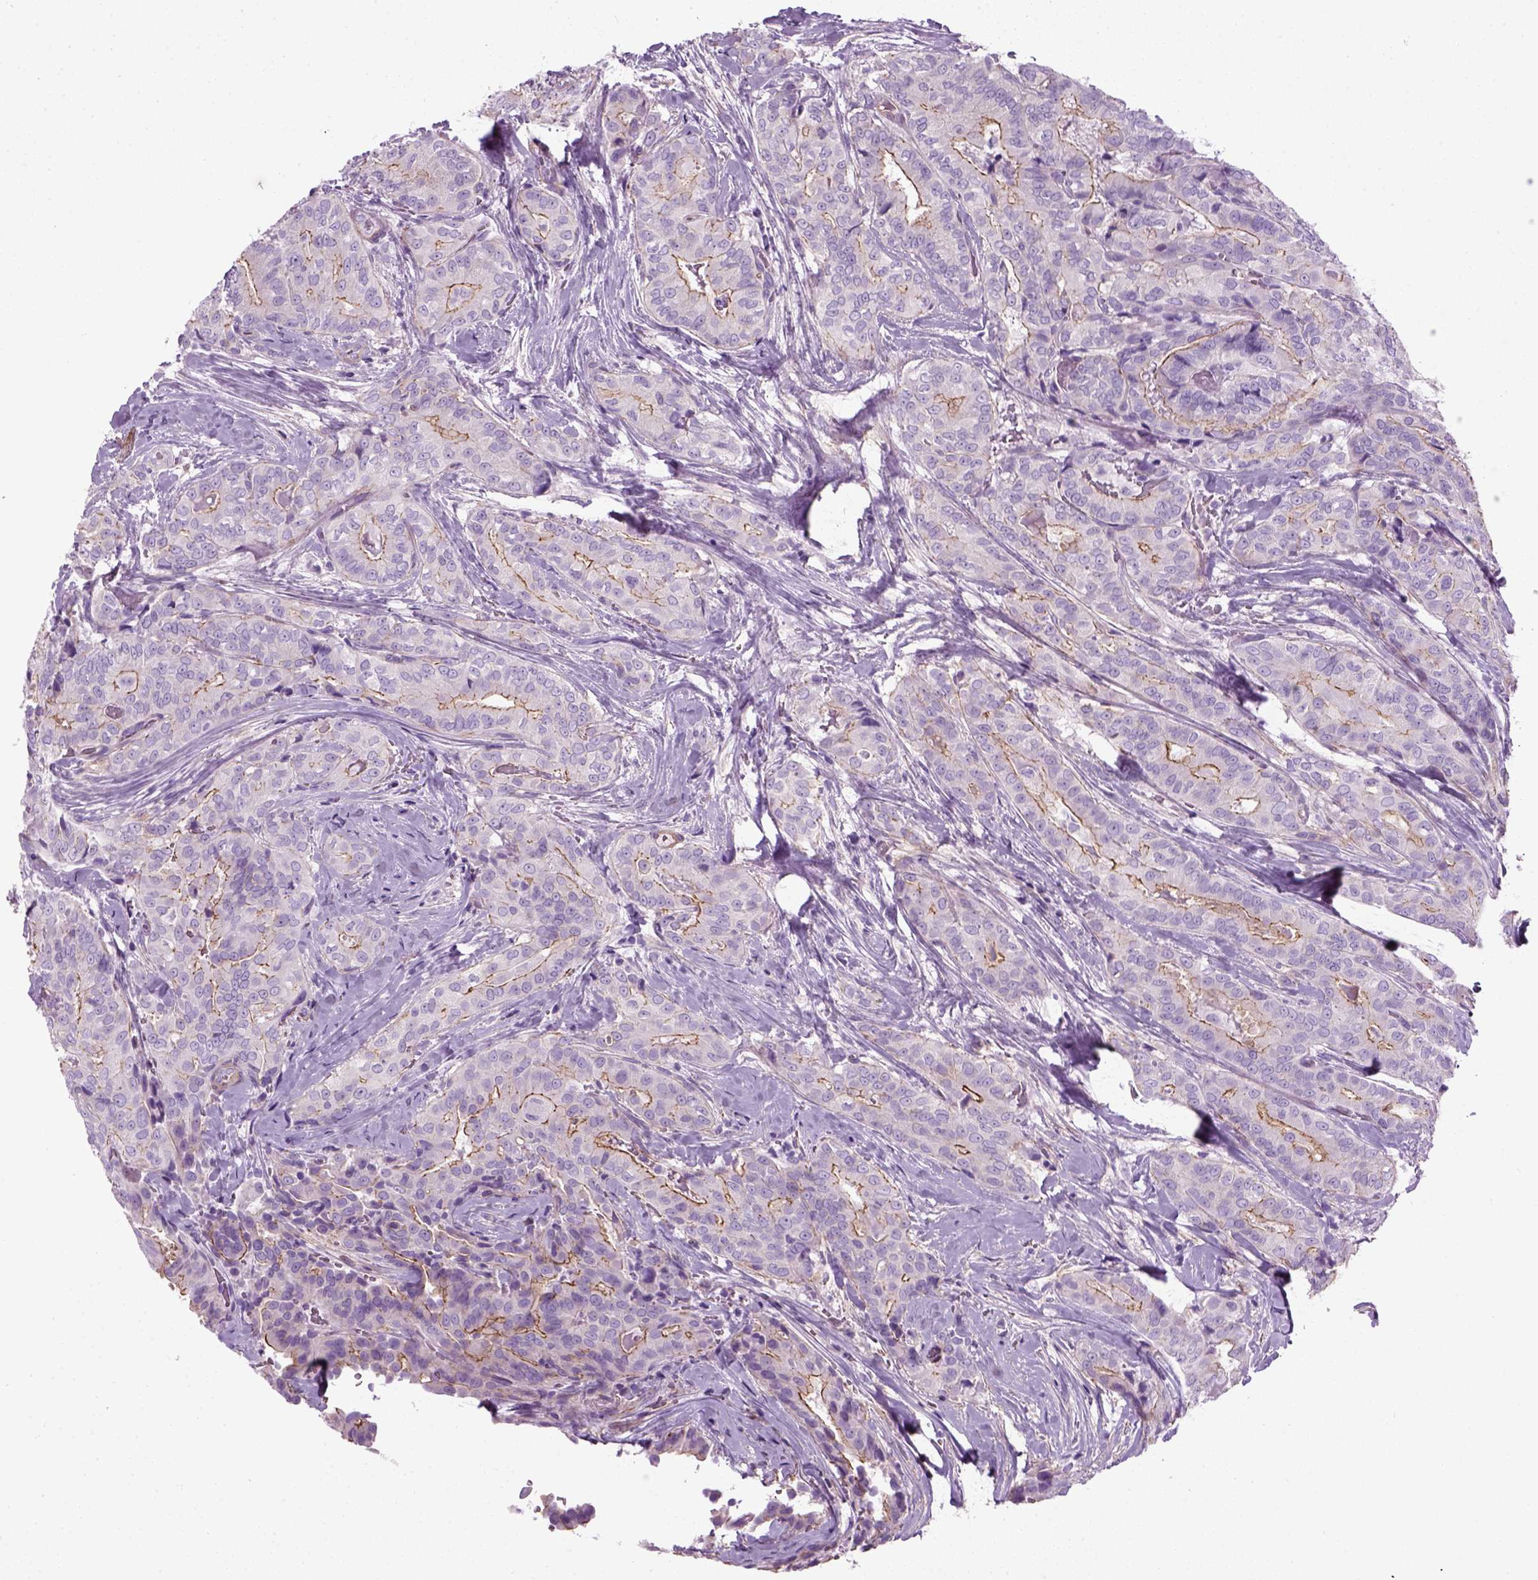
{"staining": {"intensity": "moderate", "quantity": "25%-75%", "location": "cytoplasmic/membranous"}, "tissue": "thyroid cancer", "cell_type": "Tumor cells", "image_type": "cancer", "snomed": [{"axis": "morphology", "description": "Papillary adenocarcinoma, NOS"}, {"axis": "topography", "description": "Thyroid gland"}], "caption": "Papillary adenocarcinoma (thyroid) stained with a brown dye demonstrates moderate cytoplasmic/membranous positive expression in about 25%-75% of tumor cells.", "gene": "FAM161A", "patient": {"sex": "male", "age": 61}}